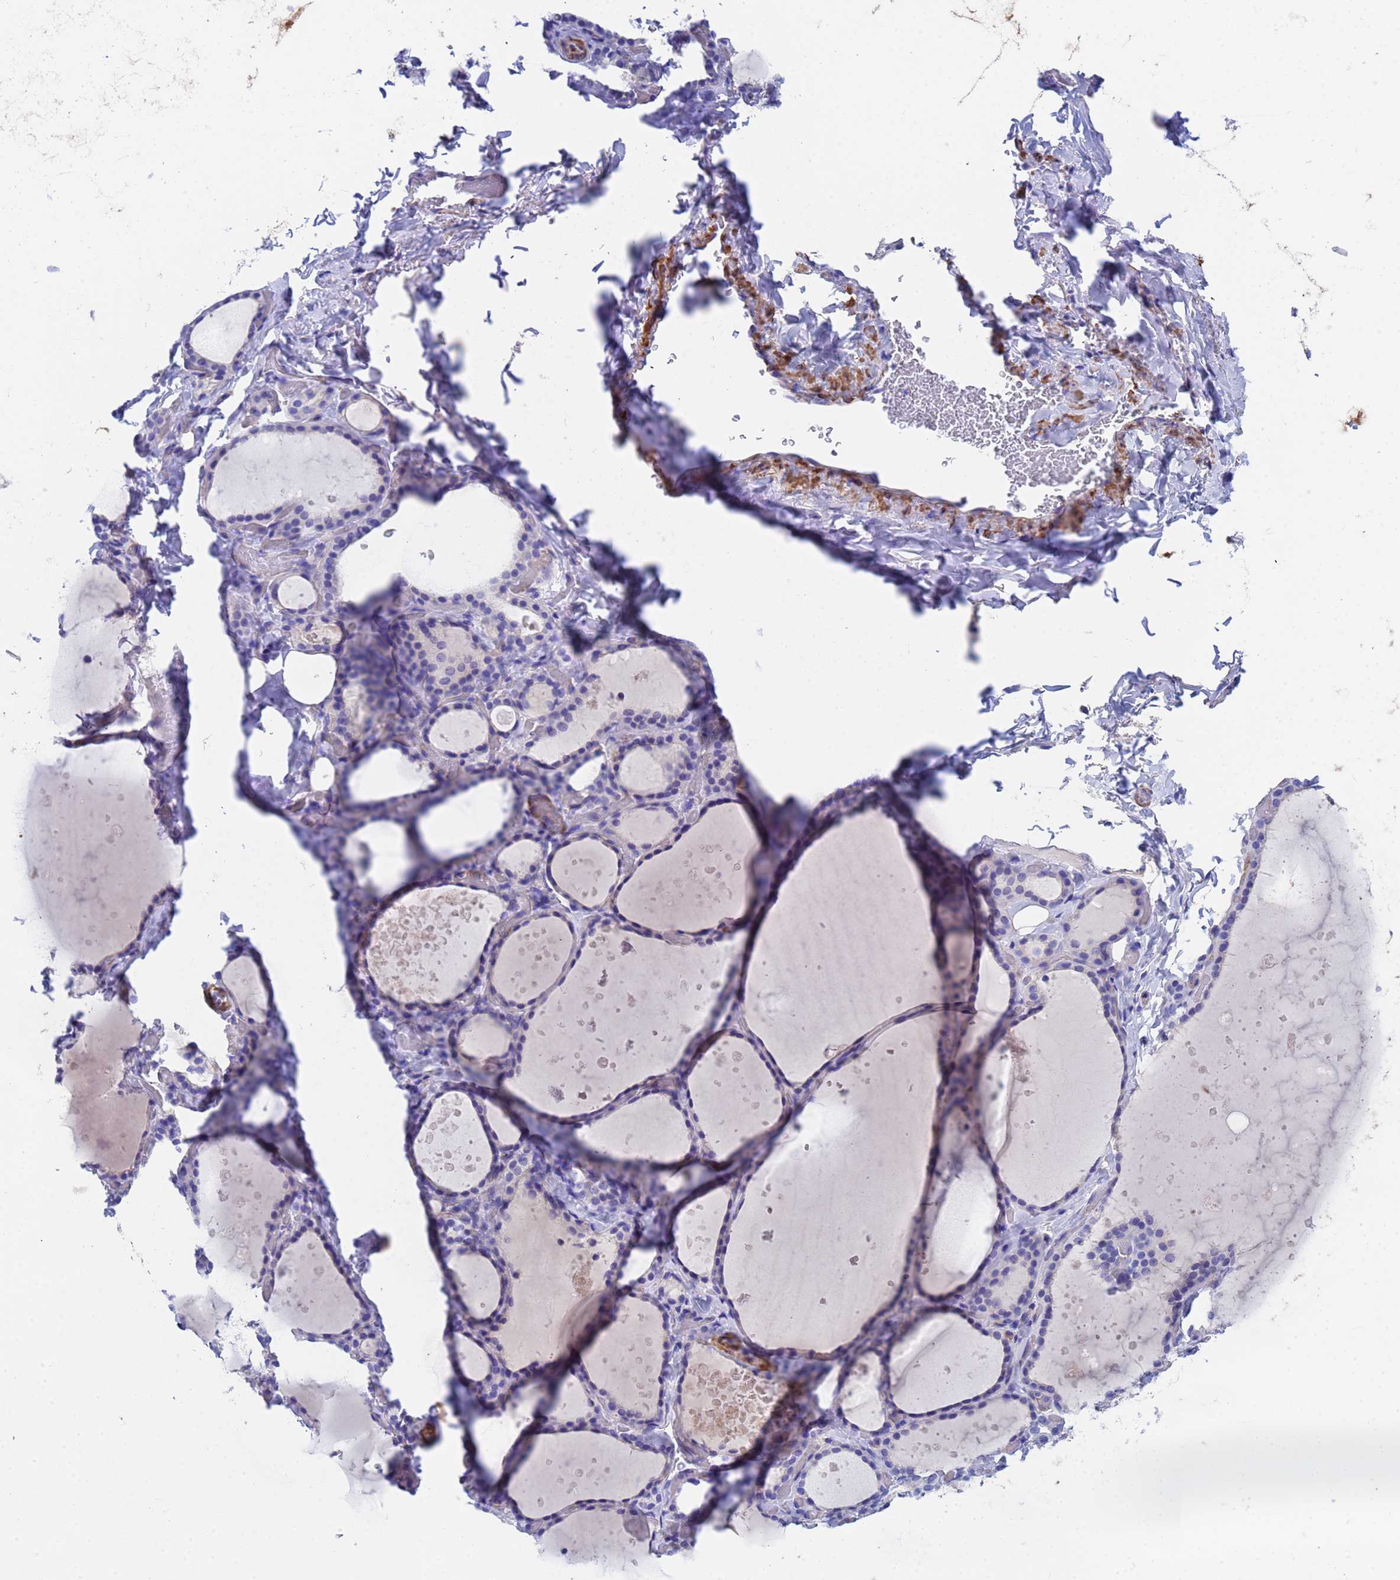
{"staining": {"intensity": "negative", "quantity": "none", "location": "none"}, "tissue": "thyroid gland", "cell_type": "Glandular cells", "image_type": "normal", "snomed": [{"axis": "morphology", "description": "Normal tissue, NOS"}, {"axis": "topography", "description": "Thyroid gland"}], "caption": "High power microscopy histopathology image of an IHC photomicrograph of unremarkable thyroid gland, revealing no significant staining in glandular cells.", "gene": "CST1", "patient": {"sex": "female", "age": 44}}